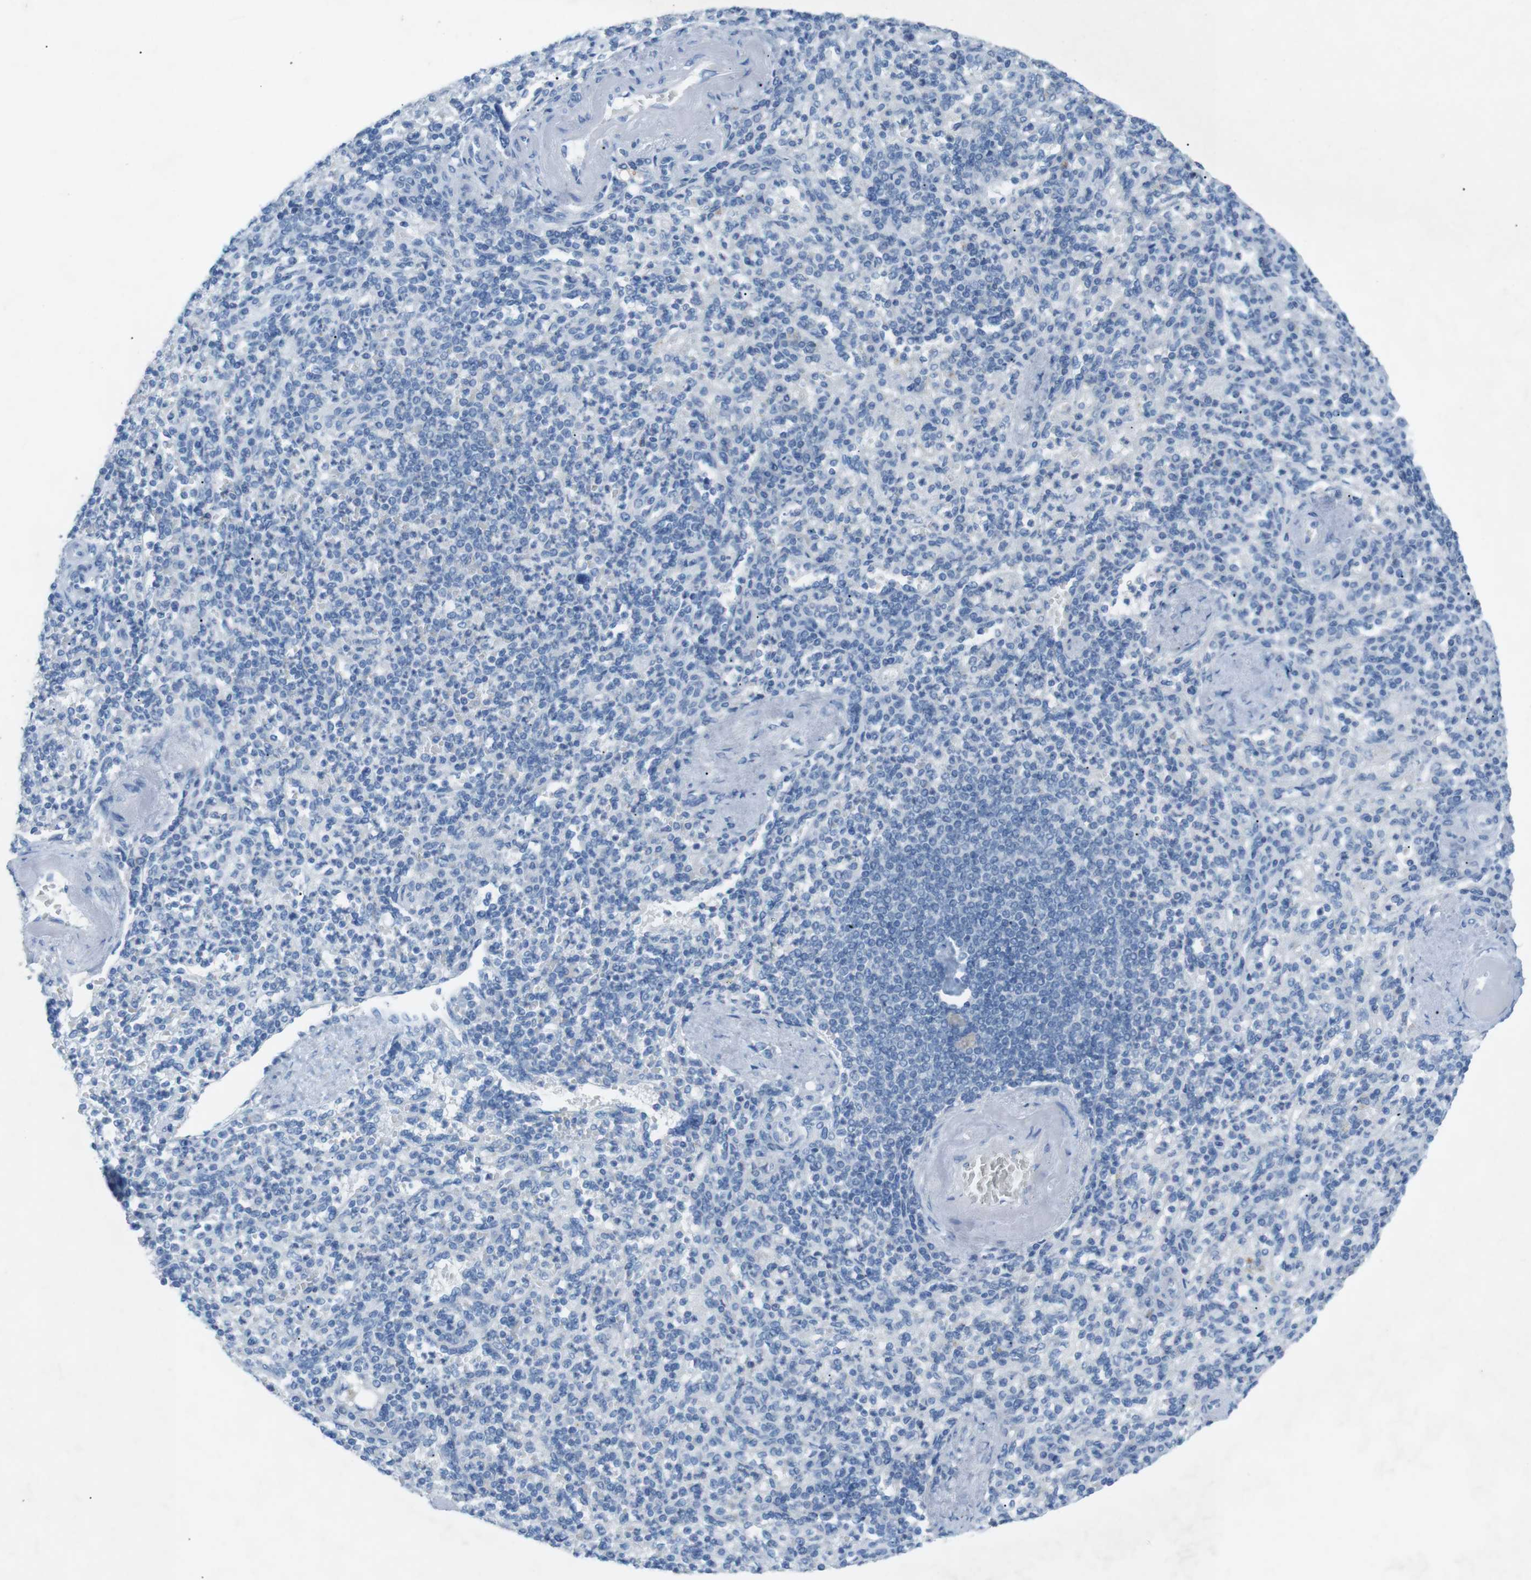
{"staining": {"intensity": "weak", "quantity": "<25%", "location": "cytoplasmic/membranous"}, "tissue": "spleen", "cell_type": "Cells in red pulp", "image_type": "normal", "snomed": [{"axis": "morphology", "description": "Normal tissue, NOS"}, {"axis": "topography", "description": "Spleen"}], "caption": "Spleen stained for a protein using IHC demonstrates no staining cells in red pulp.", "gene": "SALL4", "patient": {"sex": "female", "age": 74}}